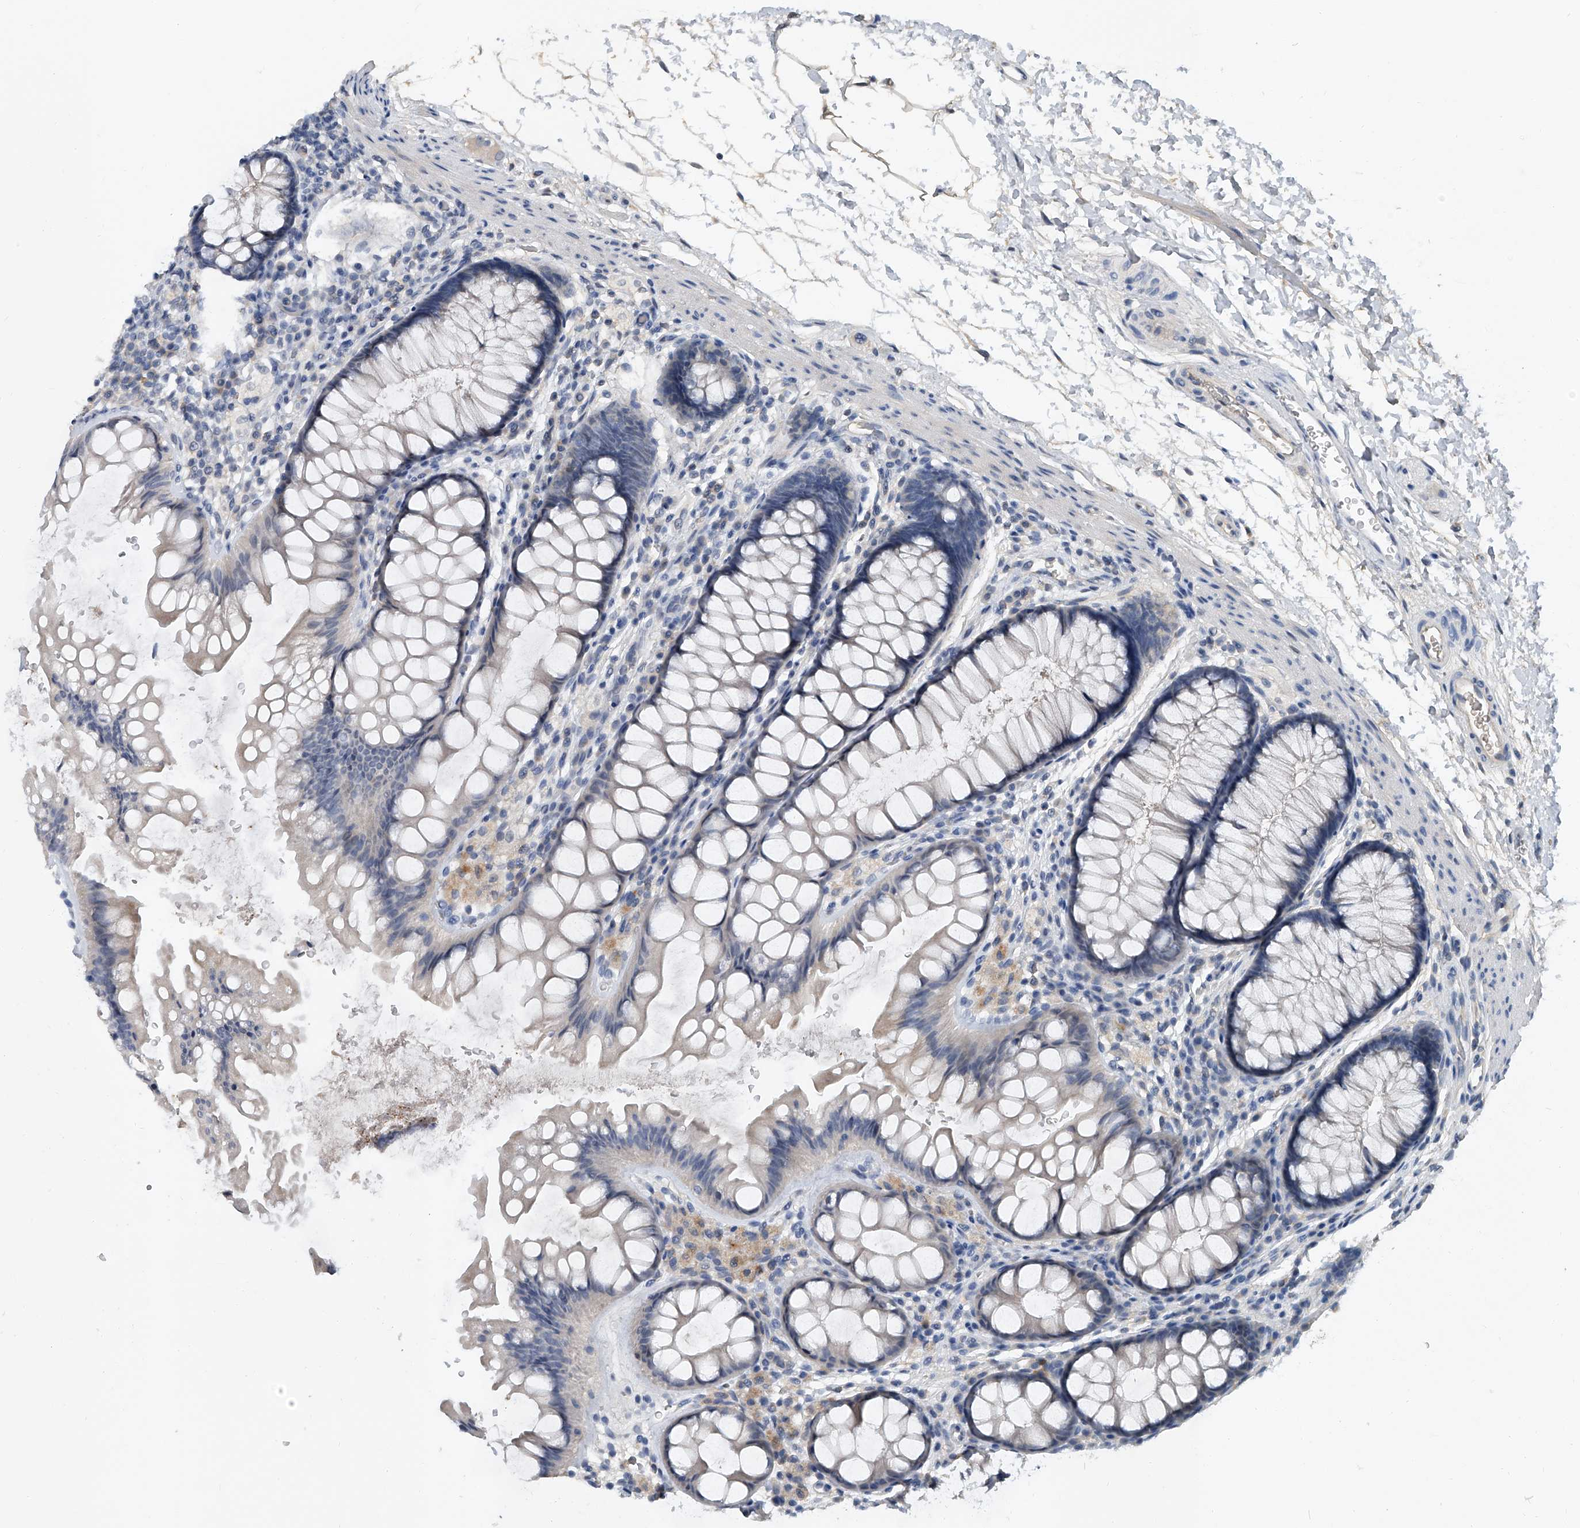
{"staining": {"intensity": "weak", "quantity": "25%-75%", "location": "cytoplasmic/membranous"}, "tissue": "colon", "cell_type": "Endothelial cells", "image_type": "normal", "snomed": [{"axis": "morphology", "description": "Normal tissue, NOS"}, {"axis": "topography", "description": "Colon"}], "caption": "Protein staining reveals weak cytoplasmic/membranous expression in approximately 25%-75% of endothelial cells in benign colon.", "gene": "JAG2", "patient": {"sex": "female", "age": 62}}